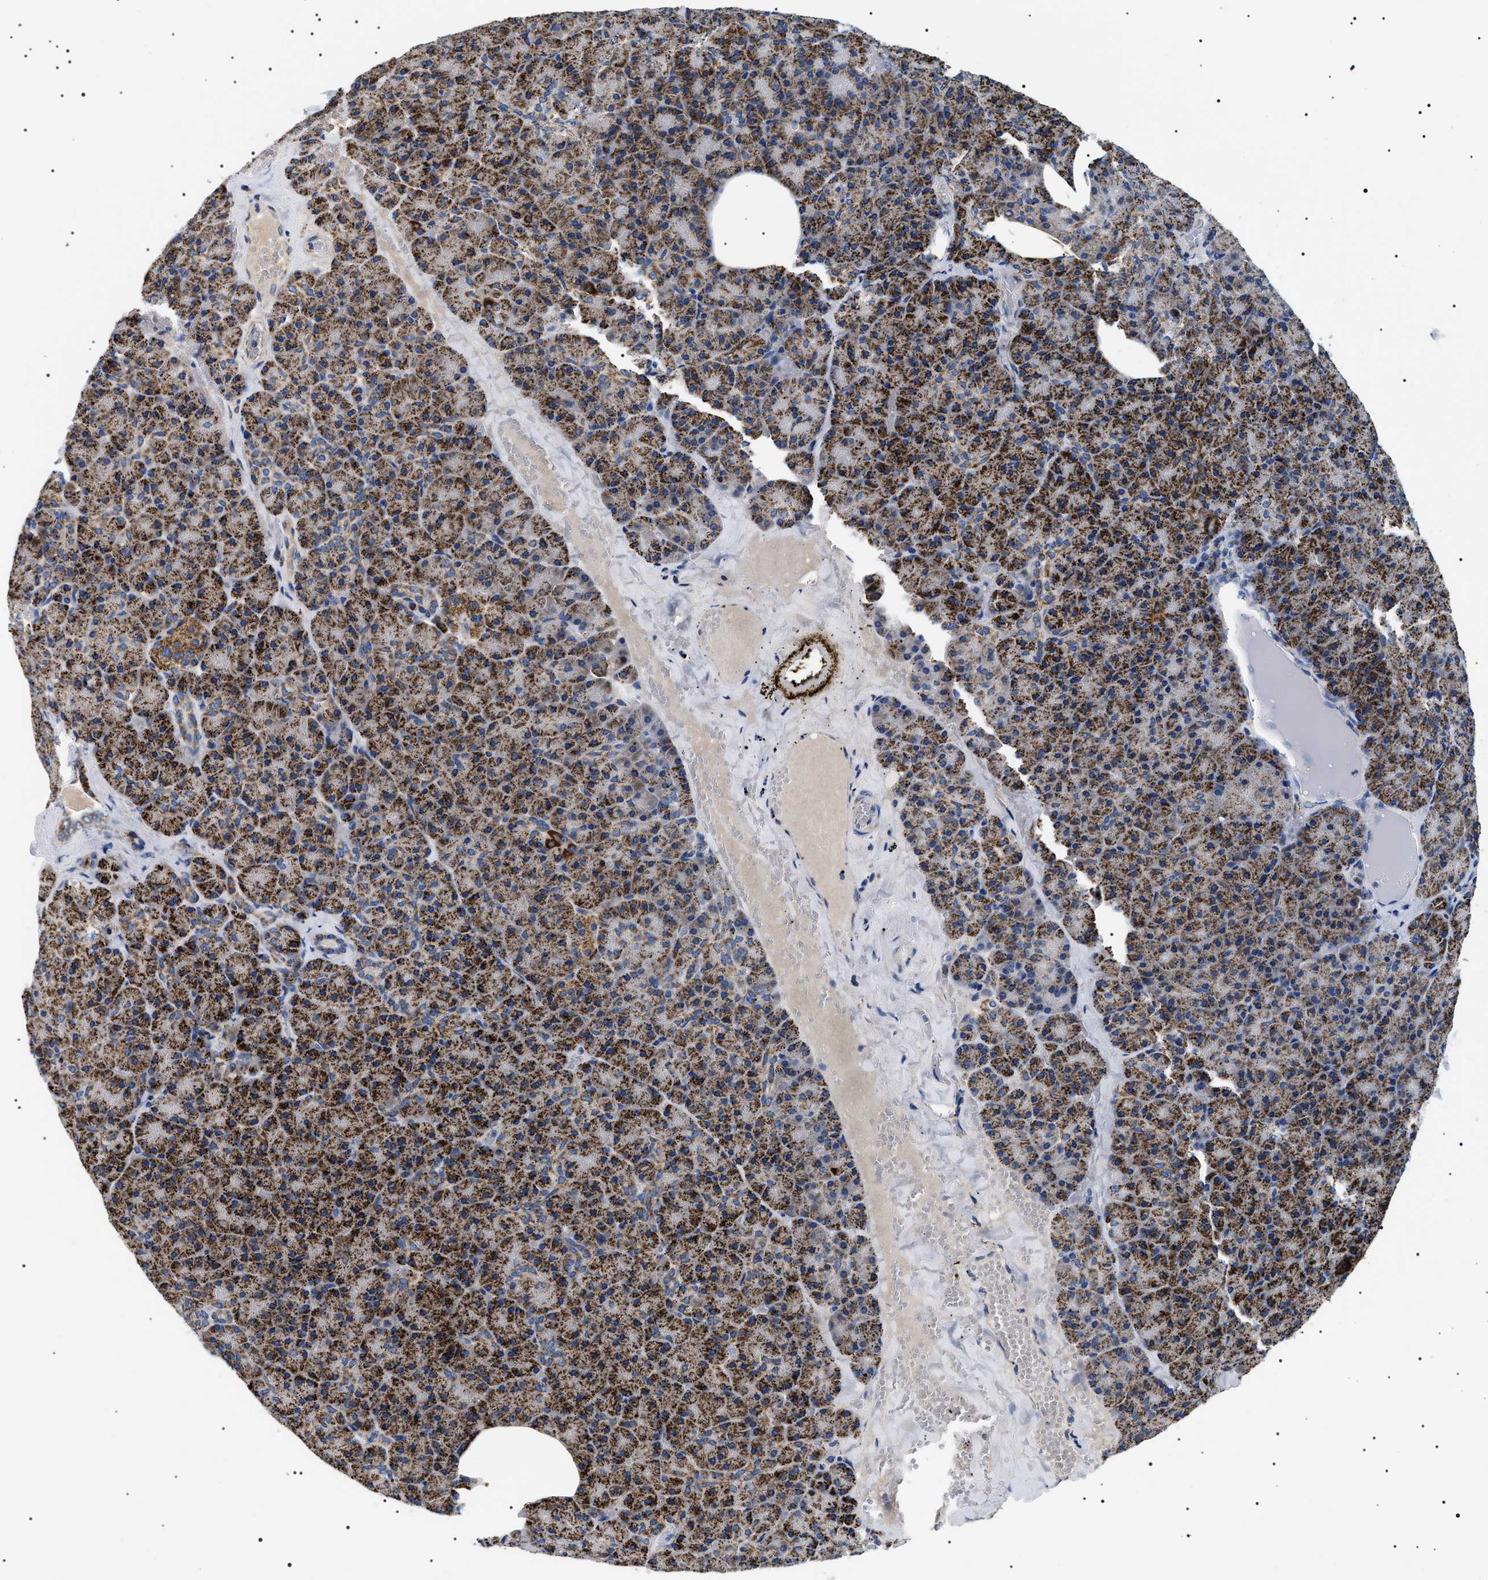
{"staining": {"intensity": "strong", "quantity": ">75%", "location": "cytoplasmic/membranous"}, "tissue": "pancreas", "cell_type": "Exocrine glandular cells", "image_type": "normal", "snomed": [{"axis": "morphology", "description": "Normal tissue, NOS"}, {"axis": "morphology", "description": "Carcinoid, malignant, NOS"}, {"axis": "topography", "description": "Pancreas"}], "caption": "Immunohistochemical staining of normal pancreas demonstrates strong cytoplasmic/membranous protein staining in approximately >75% of exocrine glandular cells. (DAB IHC with brightfield microscopy, high magnification).", "gene": "OXSM", "patient": {"sex": "female", "age": 35}}